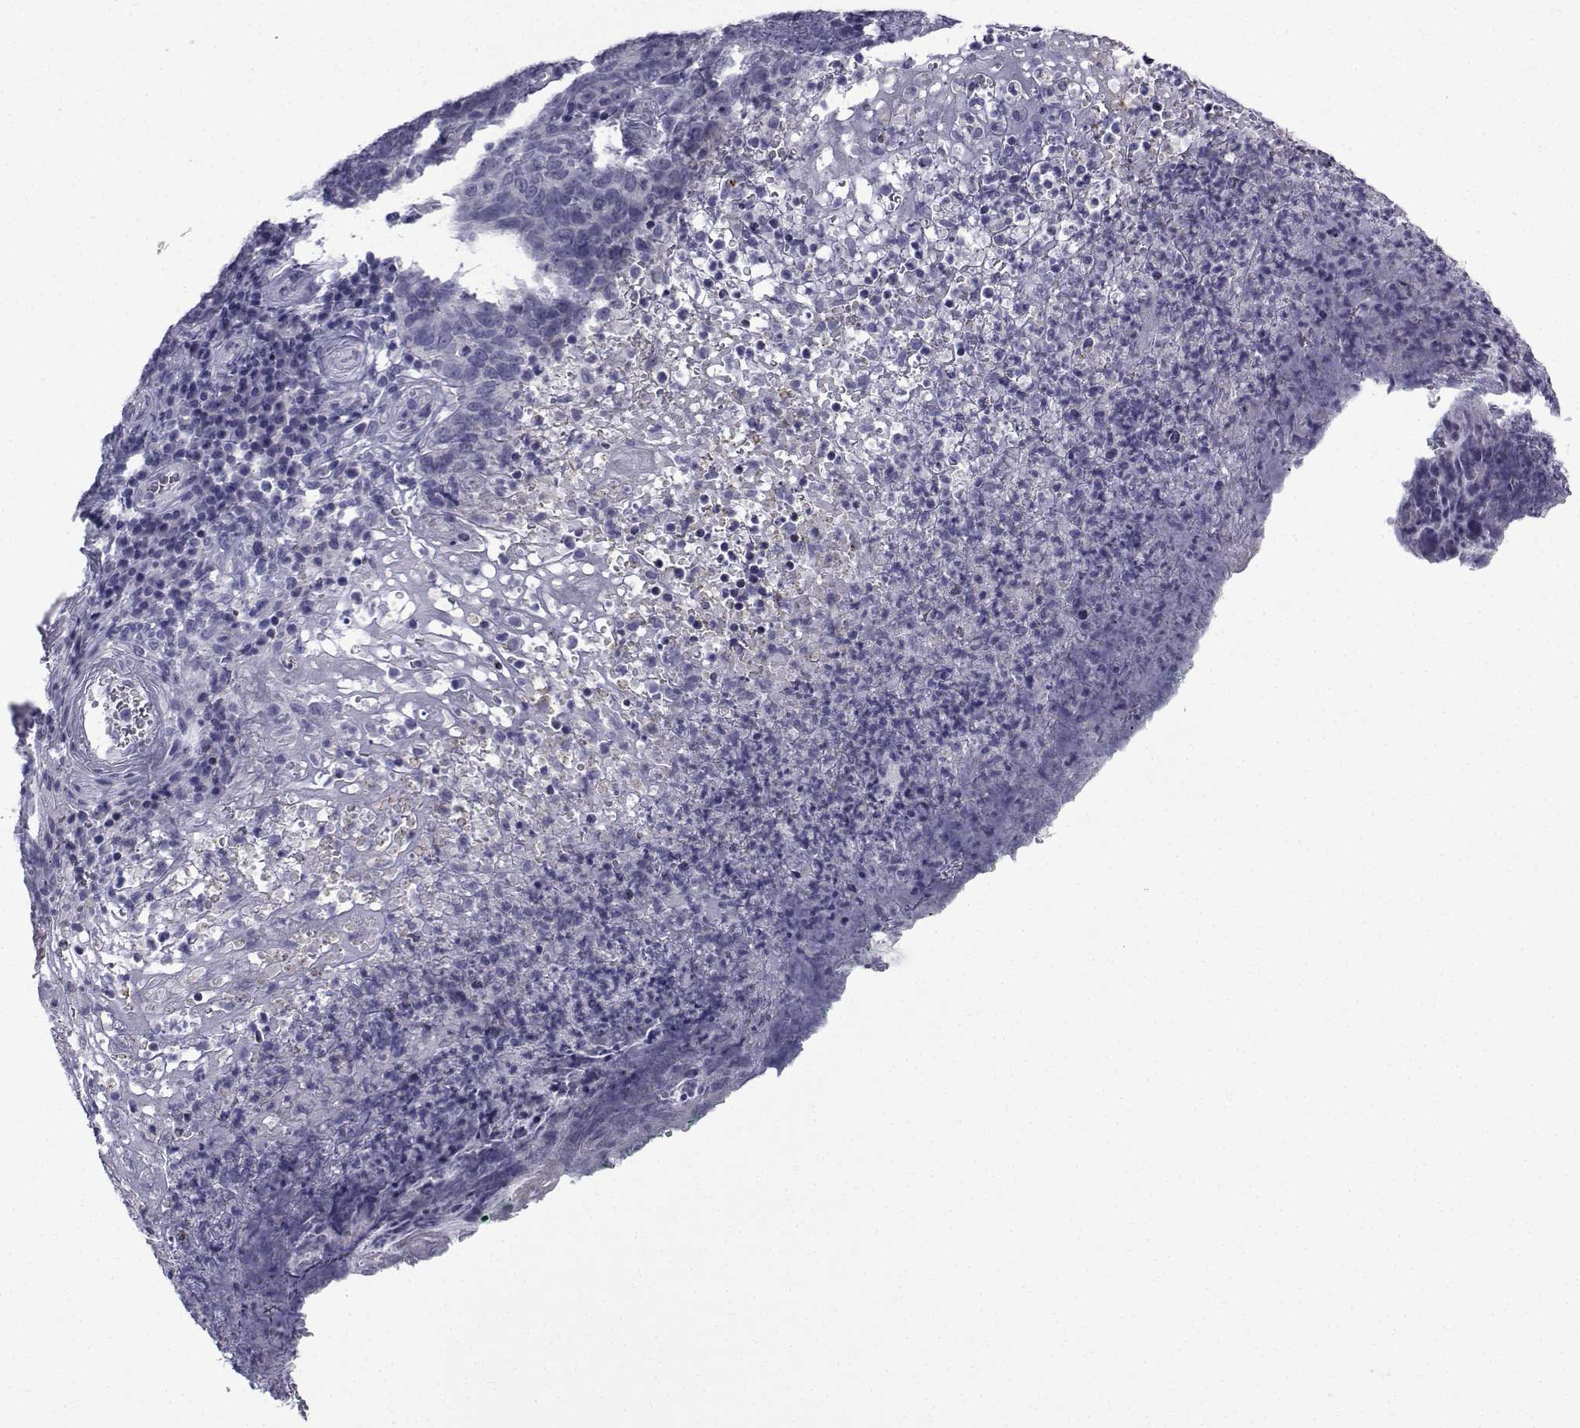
{"staining": {"intensity": "negative", "quantity": "none", "location": "none"}, "tissue": "skin cancer", "cell_type": "Tumor cells", "image_type": "cancer", "snomed": [{"axis": "morphology", "description": "Squamous cell carcinoma, NOS"}, {"axis": "topography", "description": "Skin"}, {"axis": "topography", "description": "Anal"}], "caption": "Micrograph shows no significant protein expression in tumor cells of skin squamous cell carcinoma. (DAB (3,3'-diaminobenzidine) immunohistochemistry with hematoxylin counter stain).", "gene": "PDE6H", "patient": {"sex": "female", "age": 51}}